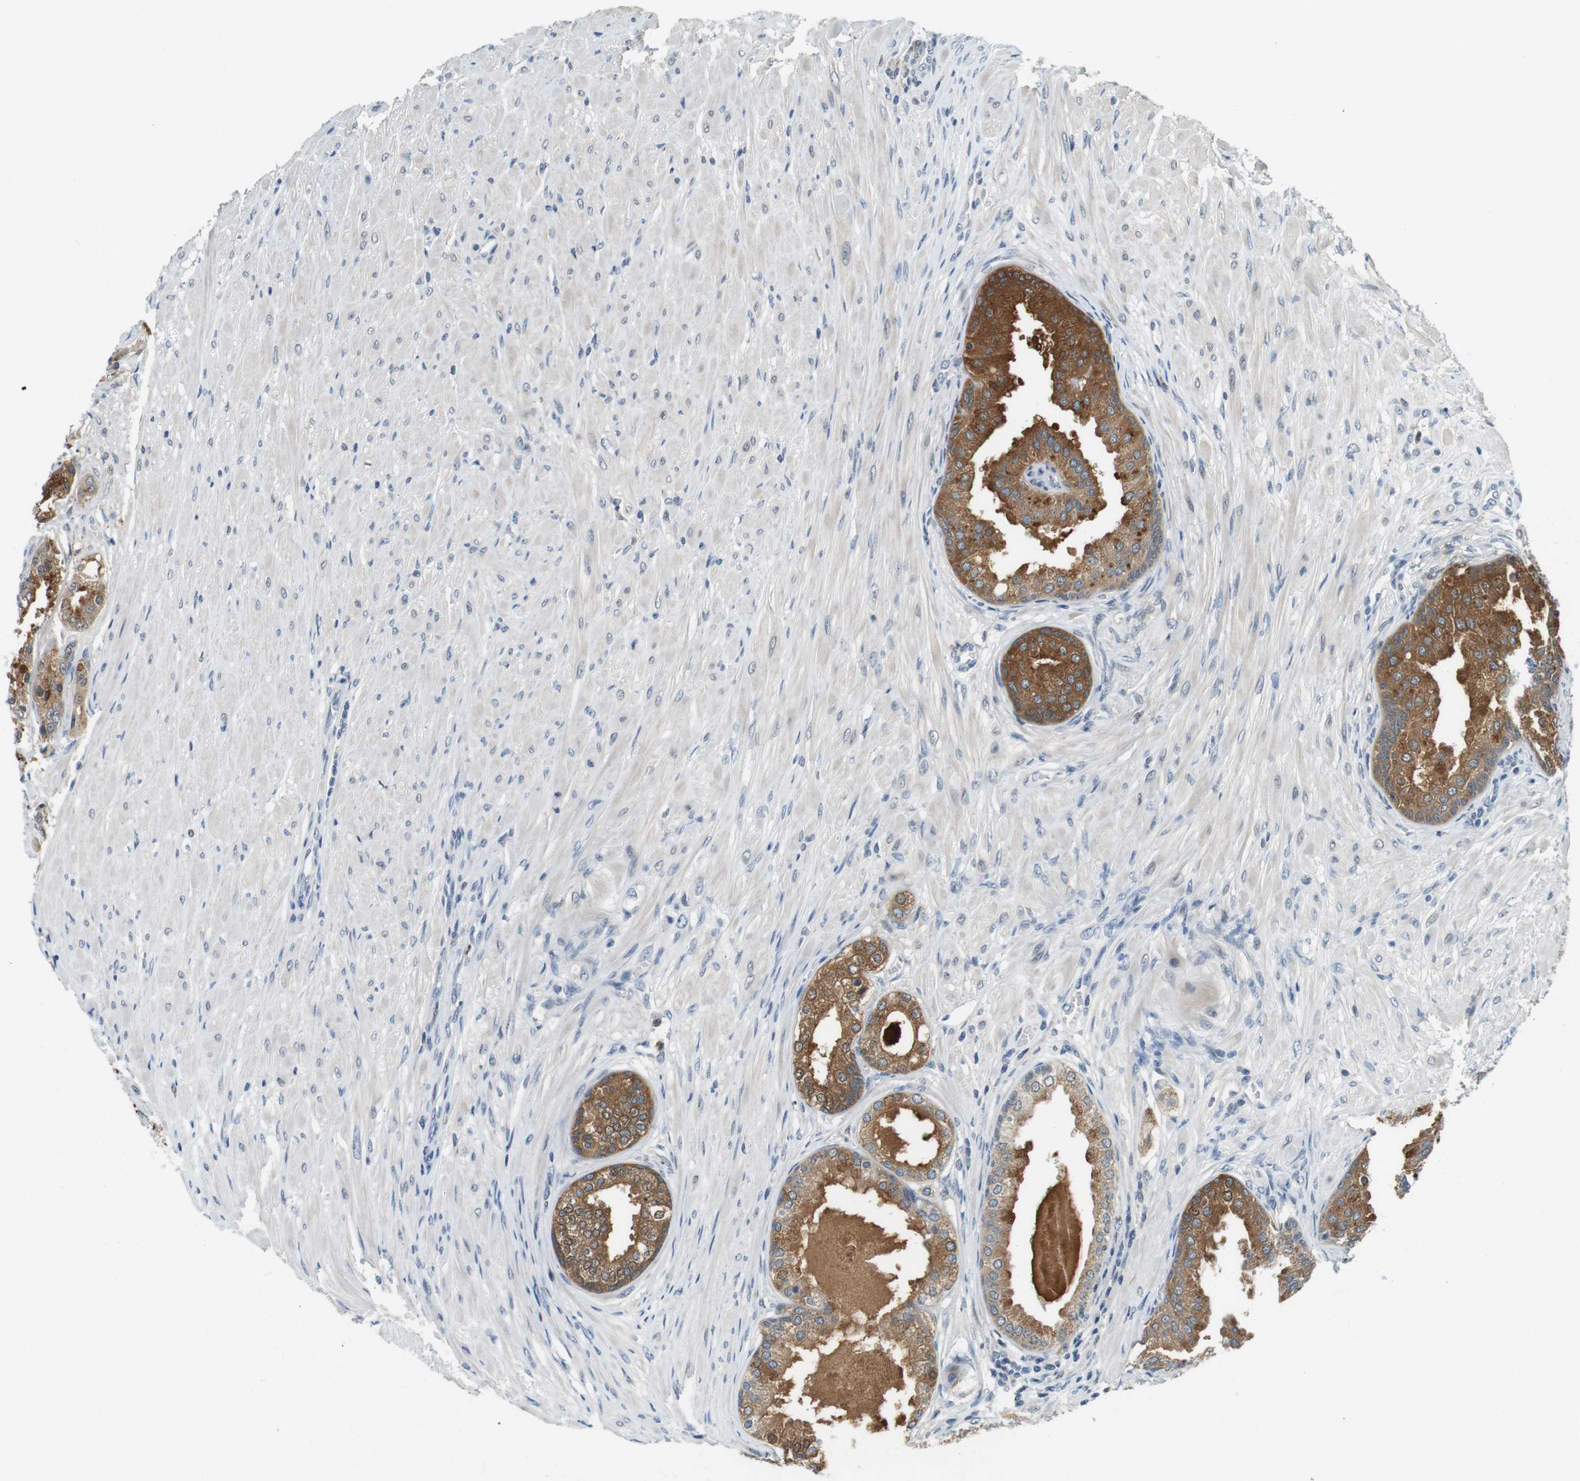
{"staining": {"intensity": "moderate", "quantity": ">75%", "location": "cytoplasmic/membranous"}, "tissue": "prostate cancer", "cell_type": "Tumor cells", "image_type": "cancer", "snomed": [{"axis": "morphology", "description": "Adenocarcinoma, High grade"}, {"axis": "topography", "description": "Prostate"}], "caption": "Immunohistochemistry image of human high-grade adenocarcinoma (prostate) stained for a protein (brown), which demonstrates medium levels of moderate cytoplasmic/membranous positivity in about >75% of tumor cells.", "gene": "CDK14", "patient": {"sex": "male", "age": 59}}